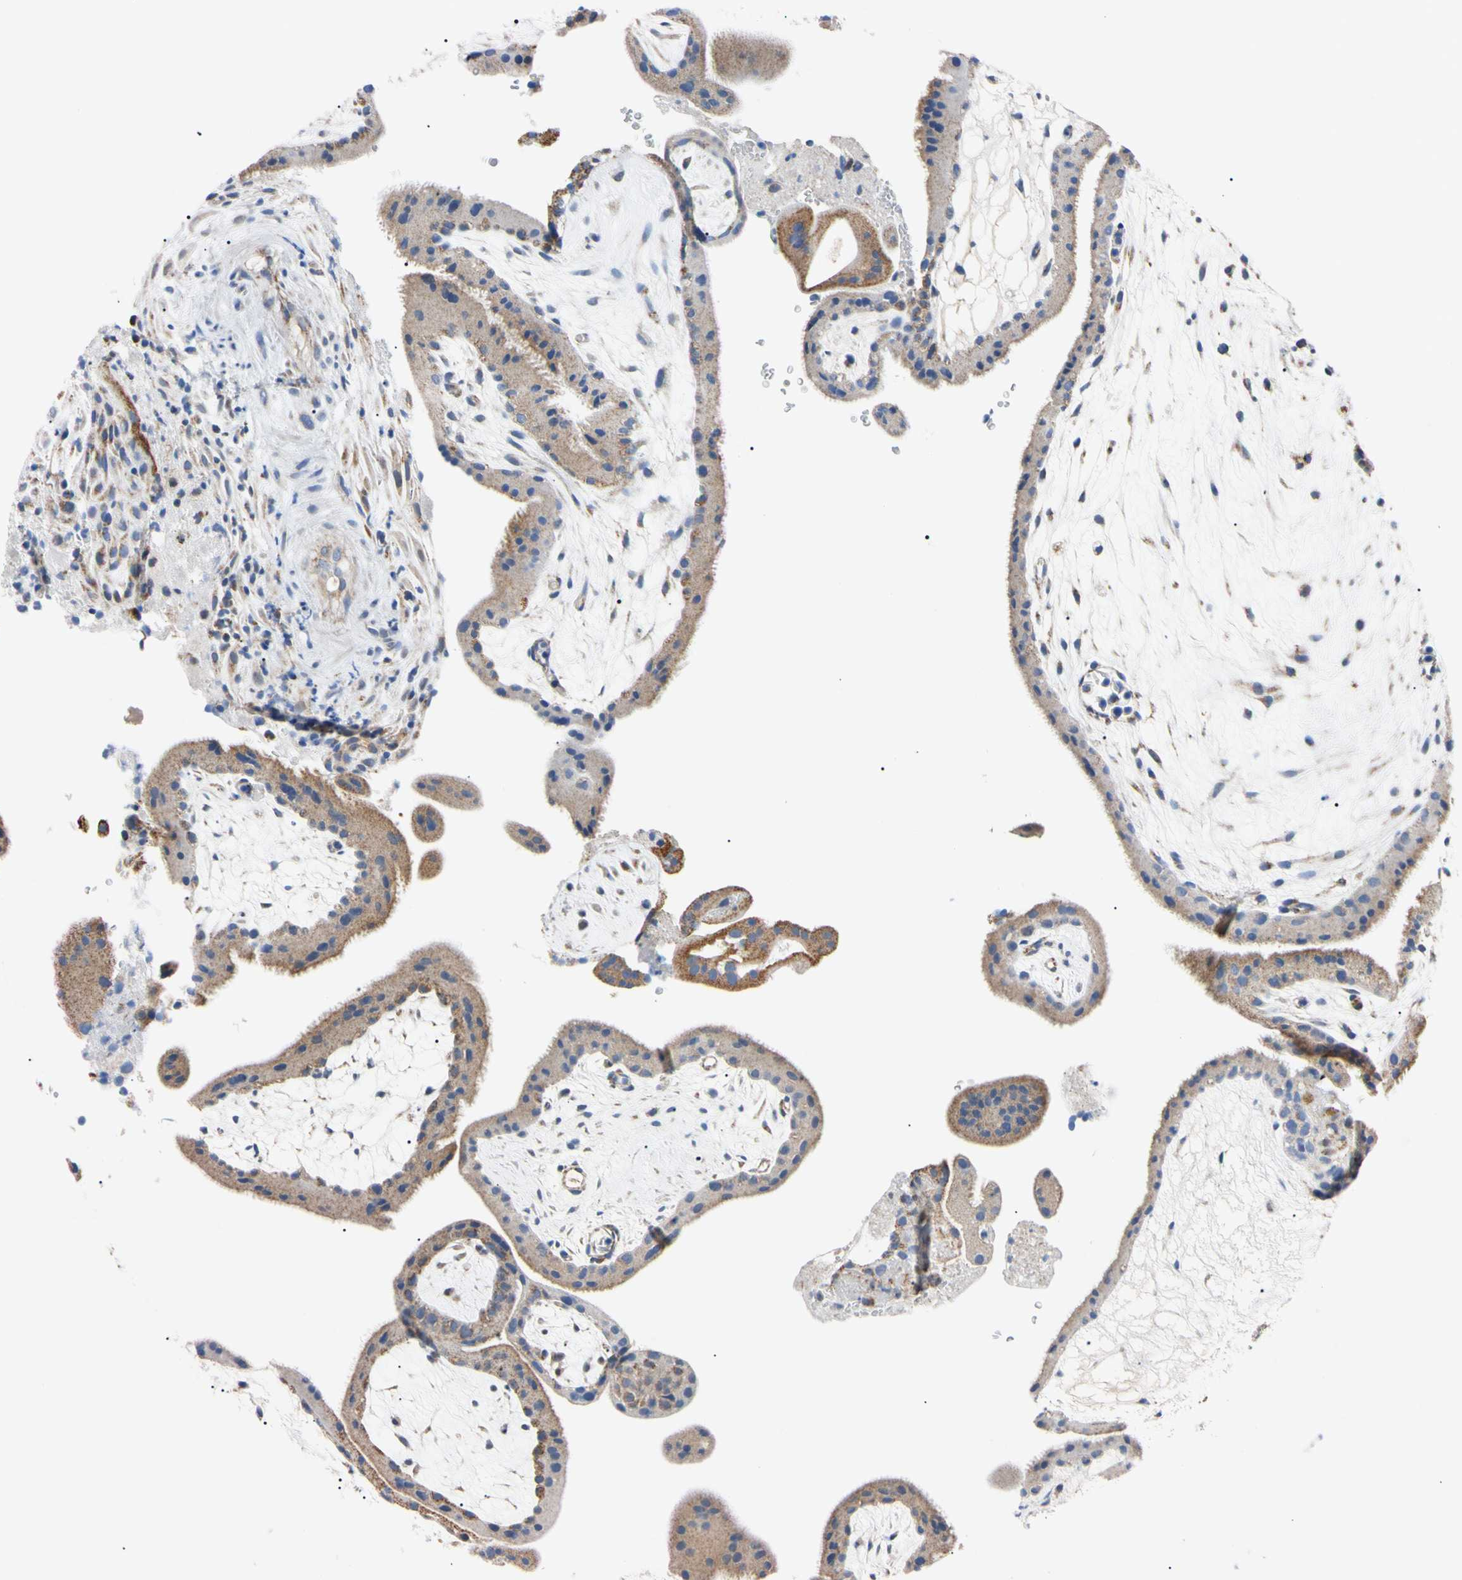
{"staining": {"intensity": "moderate", "quantity": ">75%", "location": "cytoplasmic/membranous"}, "tissue": "placenta", "cell_type": "Decidual cells", "image_type": "normal", "snomed": [{"axis": "morphology", "description": "Normal tissue, NOS"}, {"axis": "topography", "description": "Placenta"}], "caption": "Protein expression by immunohistochemistry displays moderate cytoplasmic/membranous expression in about >75% of decidual cells in benign placenta.", "gene": "CLPP", "patient": {"sex": "female", "age": 19}}